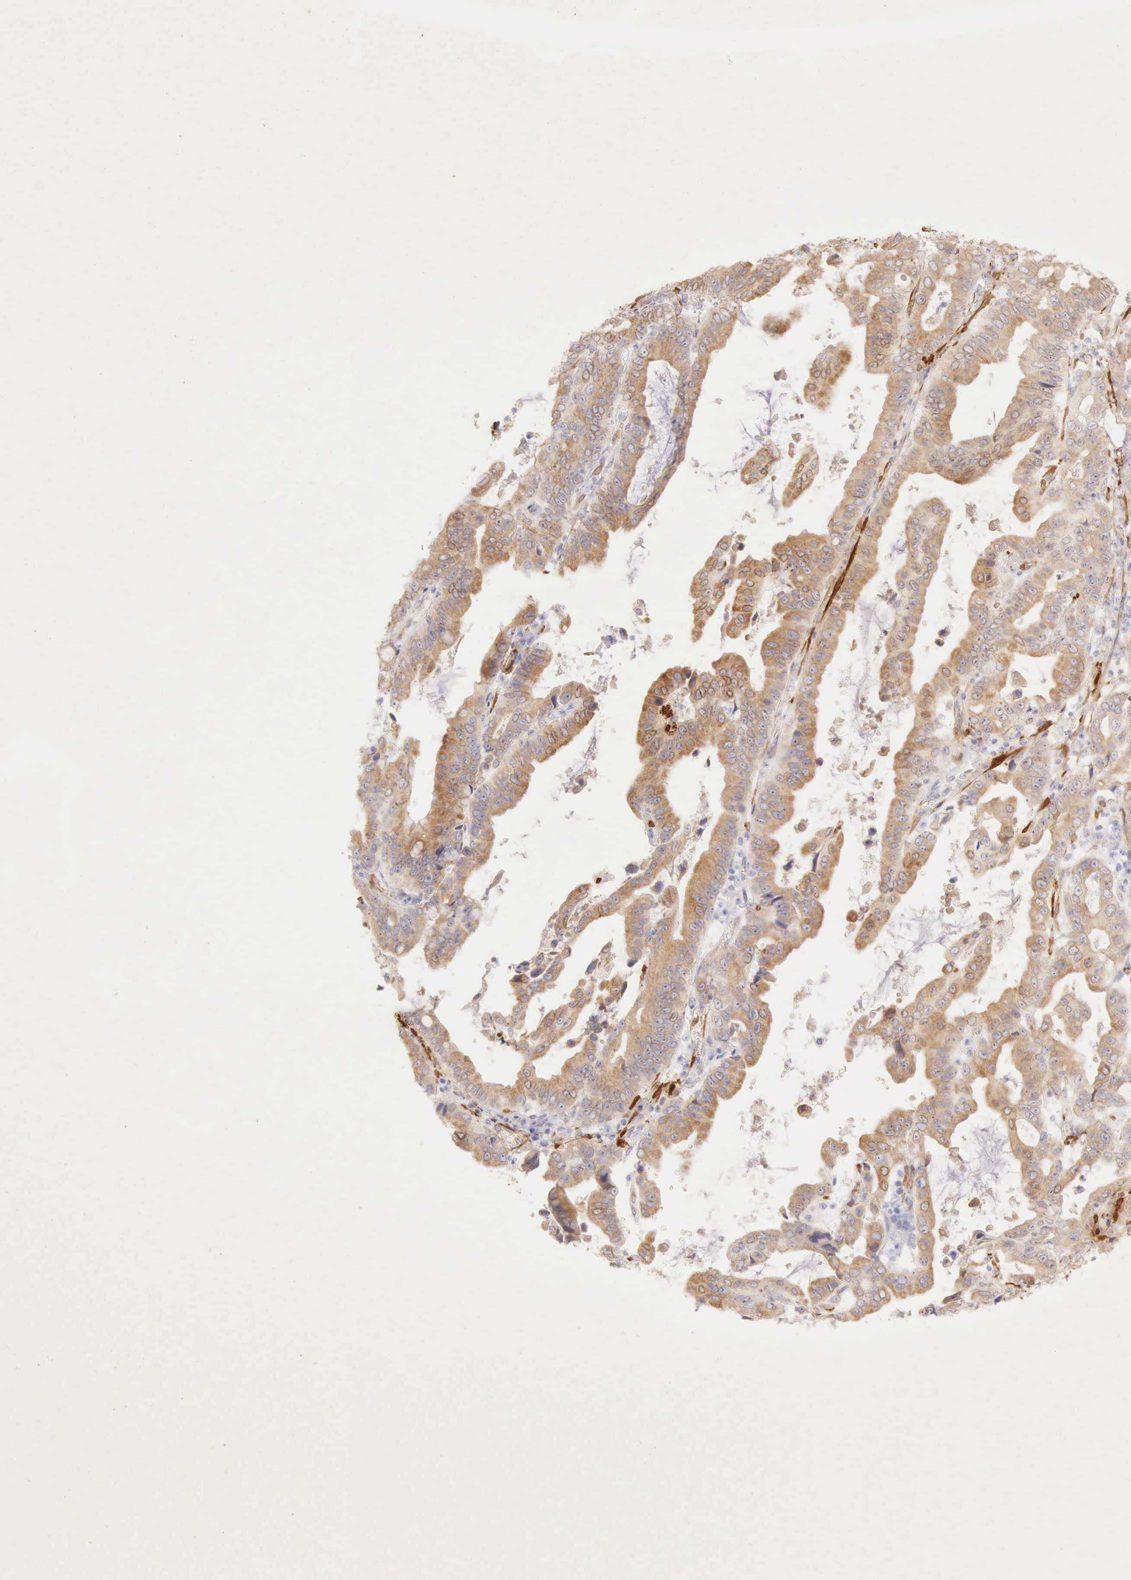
{"staining": {"intensity": "moderate", "quantity": "25%-75%", "location": "cytoplasmic/membranous"}, "tissue": "stomach cancer", "cell_type": "Tumor cells", "image_type": "cancer", "snomed": [{"axis": "morphology", "description": "Adenocarcinoma, NOS"}, {"axis": "topography", "description": "Stomach, upper"}], "caption": "Immunohistochemical staining of human adenocarcinoma (stomach) exhibits medium levels of moderate cytoplasmic/membranous protein expression in about 25%-75% of tumor cells.", "gene": "CNN1", "patient": {"sex": "male", "age": 63}}